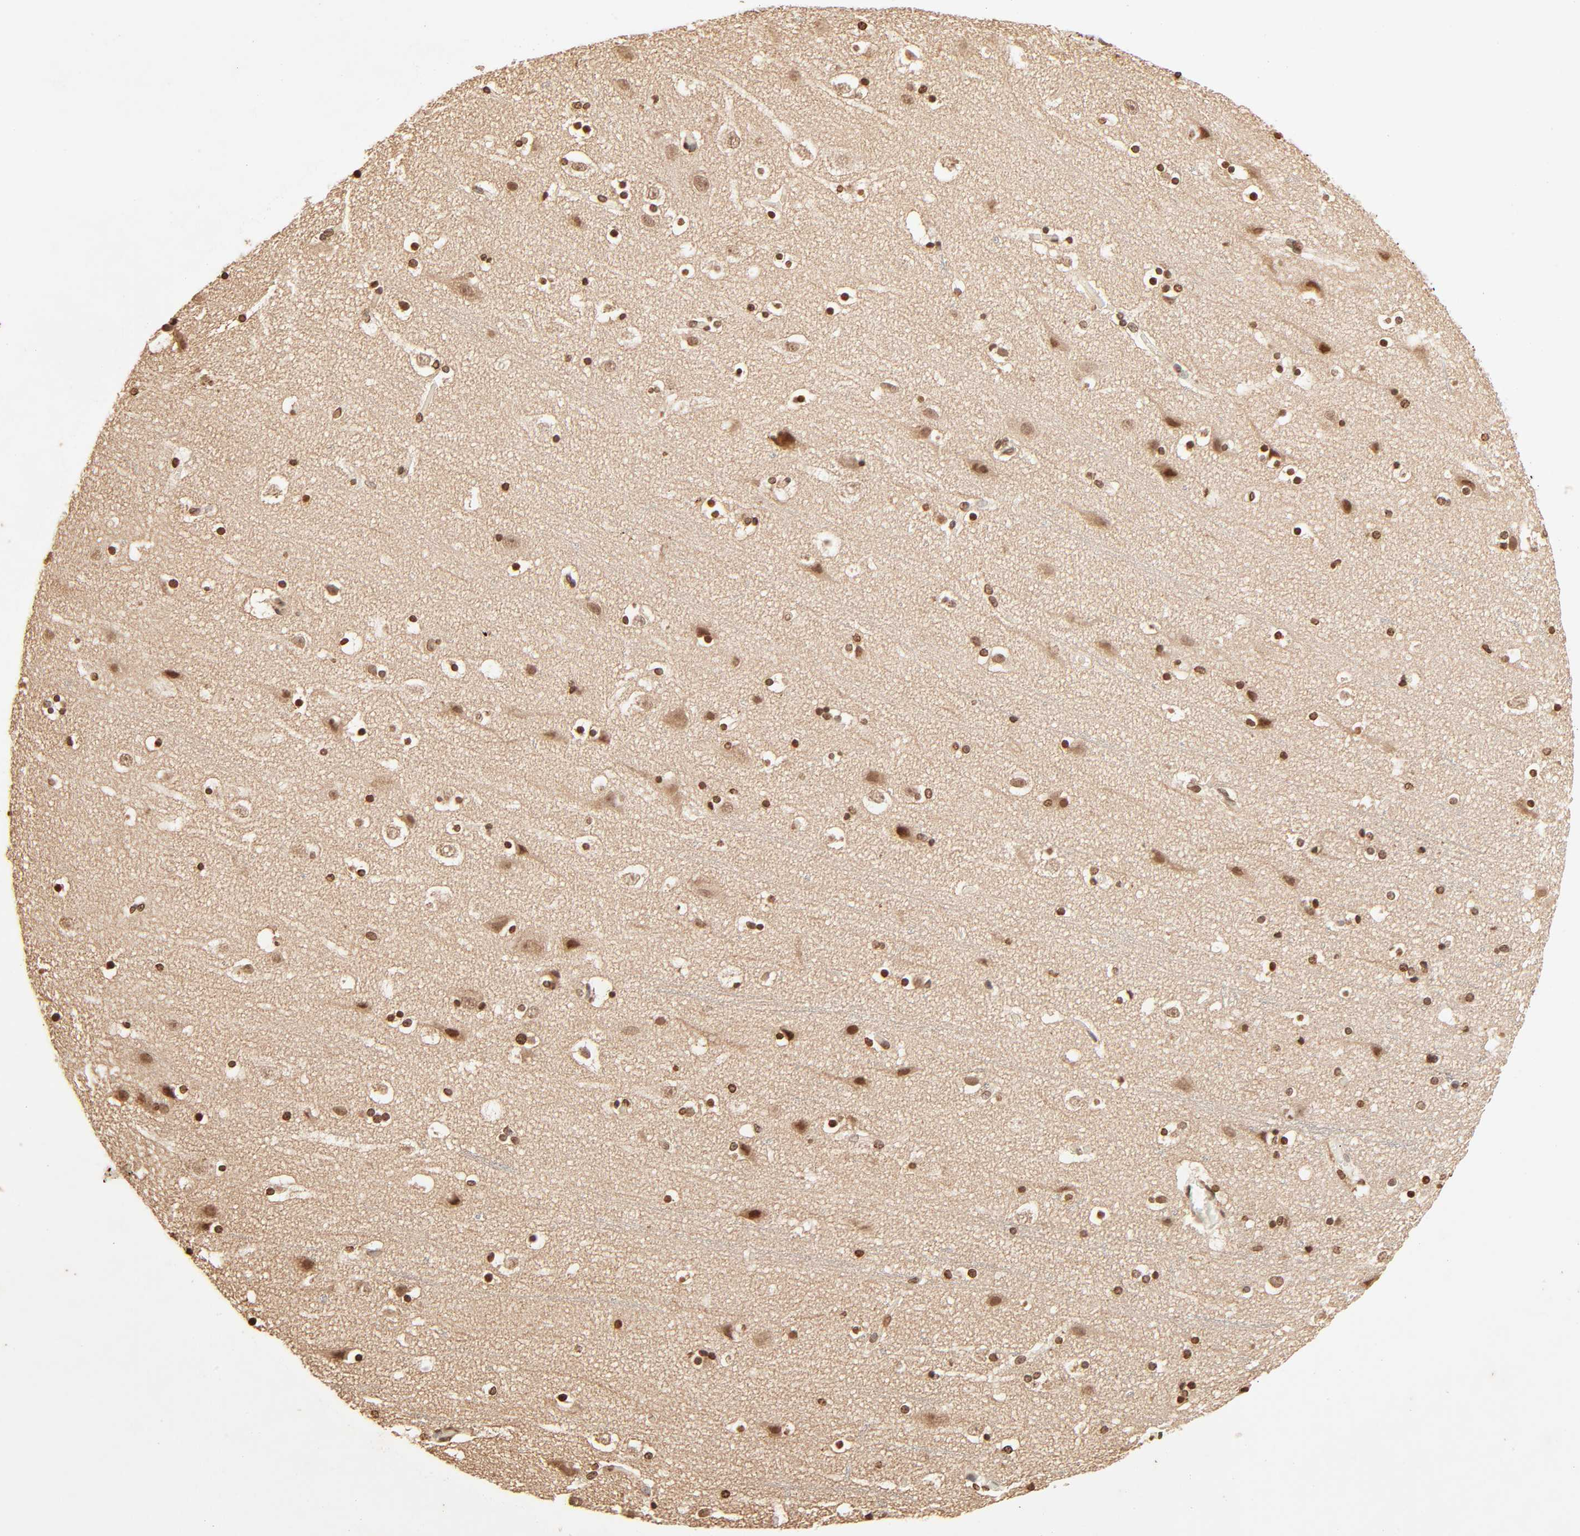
{"staining": {"intensity": "moderate", "quantity": "25%-75%", "location": "nuclear"}, "tissue": "cerebral cortex", "cell_type": "Endothelial cells", "image_type": "normal", "snomed": [{"axis": "morphology", "description": "Normal tissue, NOS"}, {"axis": "topography", "description": "Cerebral cortex"}], "caption": "Brown immunohistochemical staining in unremarkable cerebral cortex exhibits moderate nuclear expression in approximately 25%-75% of endothelial cells.", "gene": "TBL1X", "patient": {"sex": "male", "age": 45}}